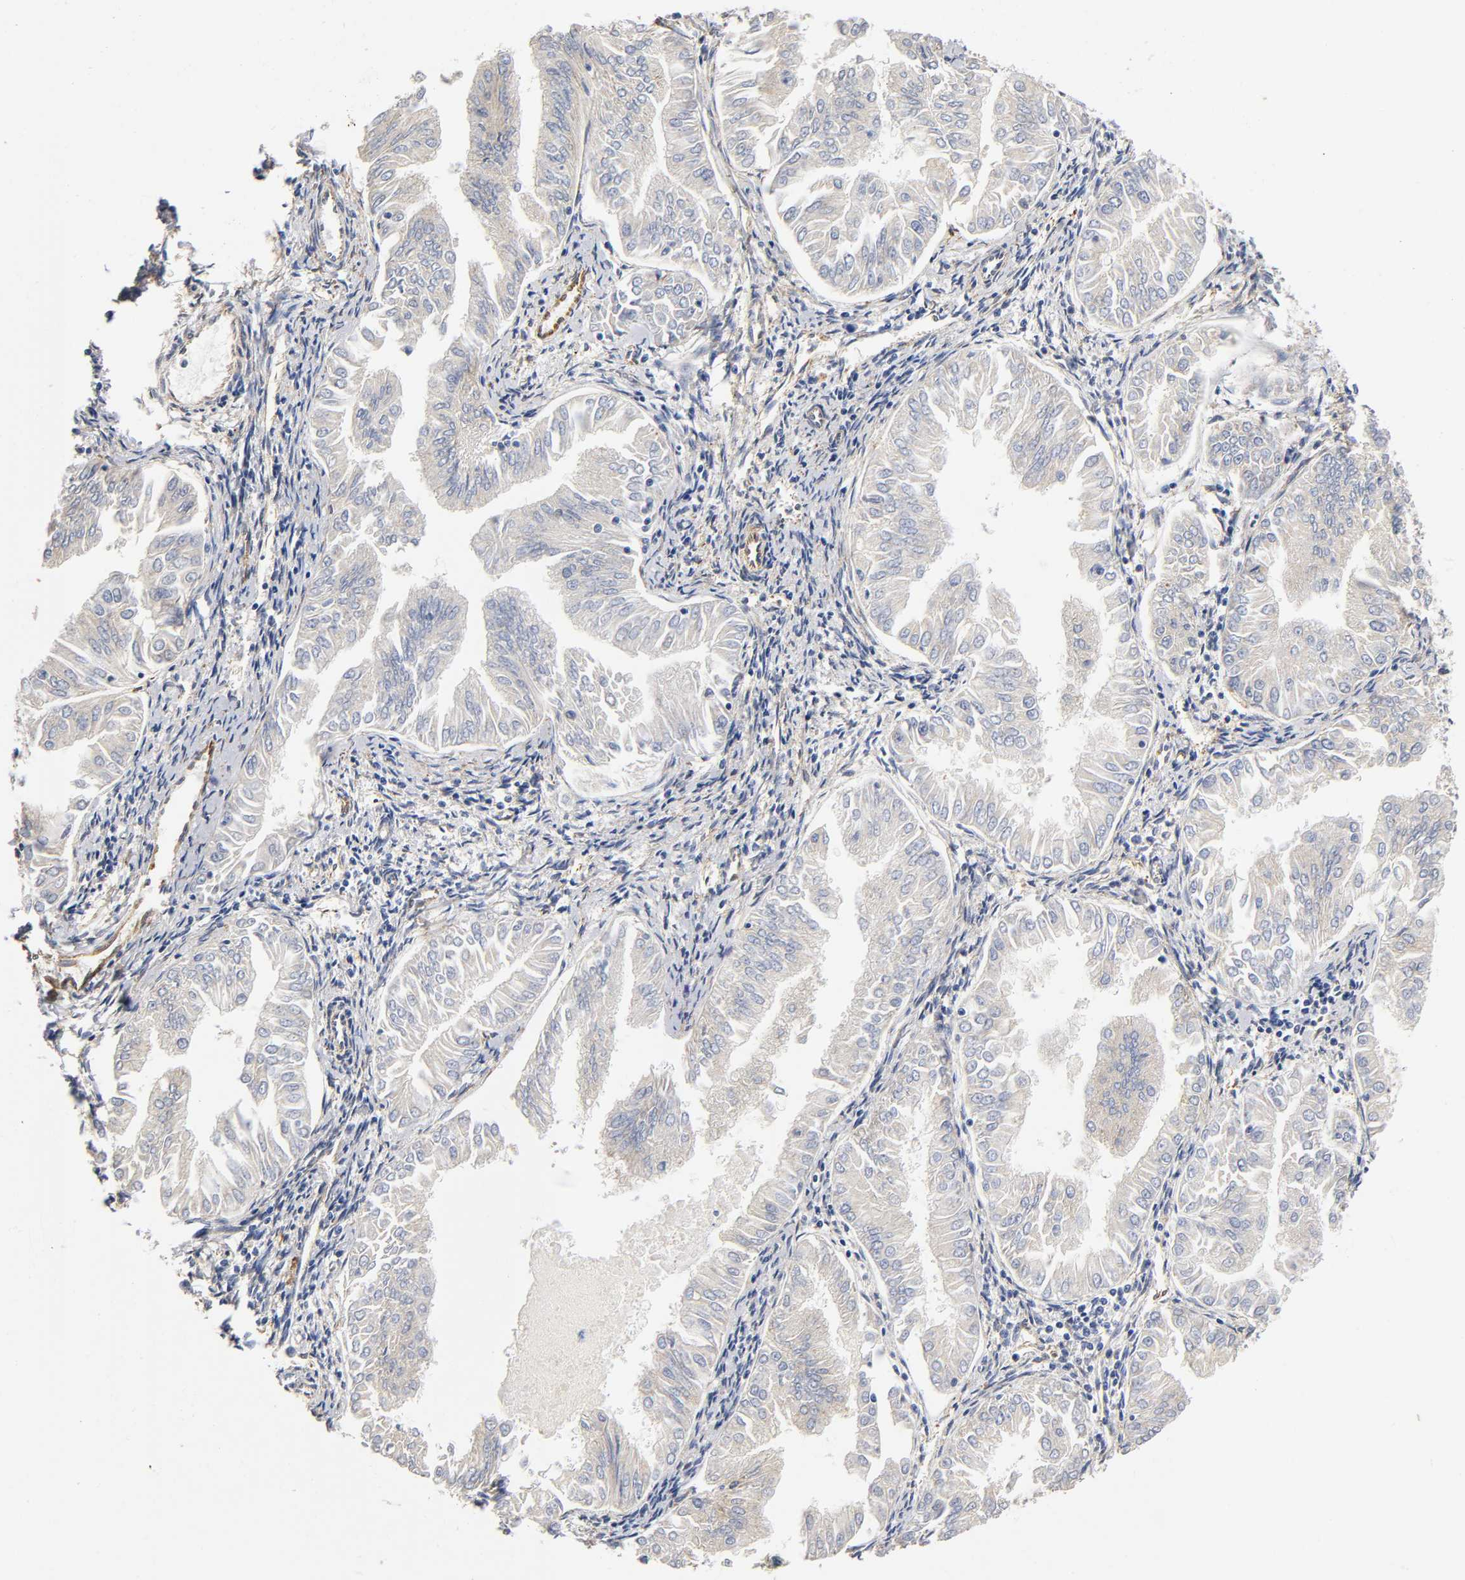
{"staining": {"intensity": "weak", "quantity": ">75%", "location": "cytoplasmic/membranous"}, "tissue": "endometrial cancer", "cell_type": "Tumor cells", "image_type": "cancer", "snomed": [{"axis": "morphology", "description": "Adenocarcinoma, NOS"}, {"axis": "topography", "description": "Endometrium"}], "caption": "Brown immunohistochemical staining in adenocarcinoma (endometrial) shows weak cytoplasmic/membranous staining in approximately >75% of tumor cells. (DAB = brown stain, brightfield microscopy at high magnification).", "gene": "SOS2", "patient": {"sex": "female", "age": 53}}